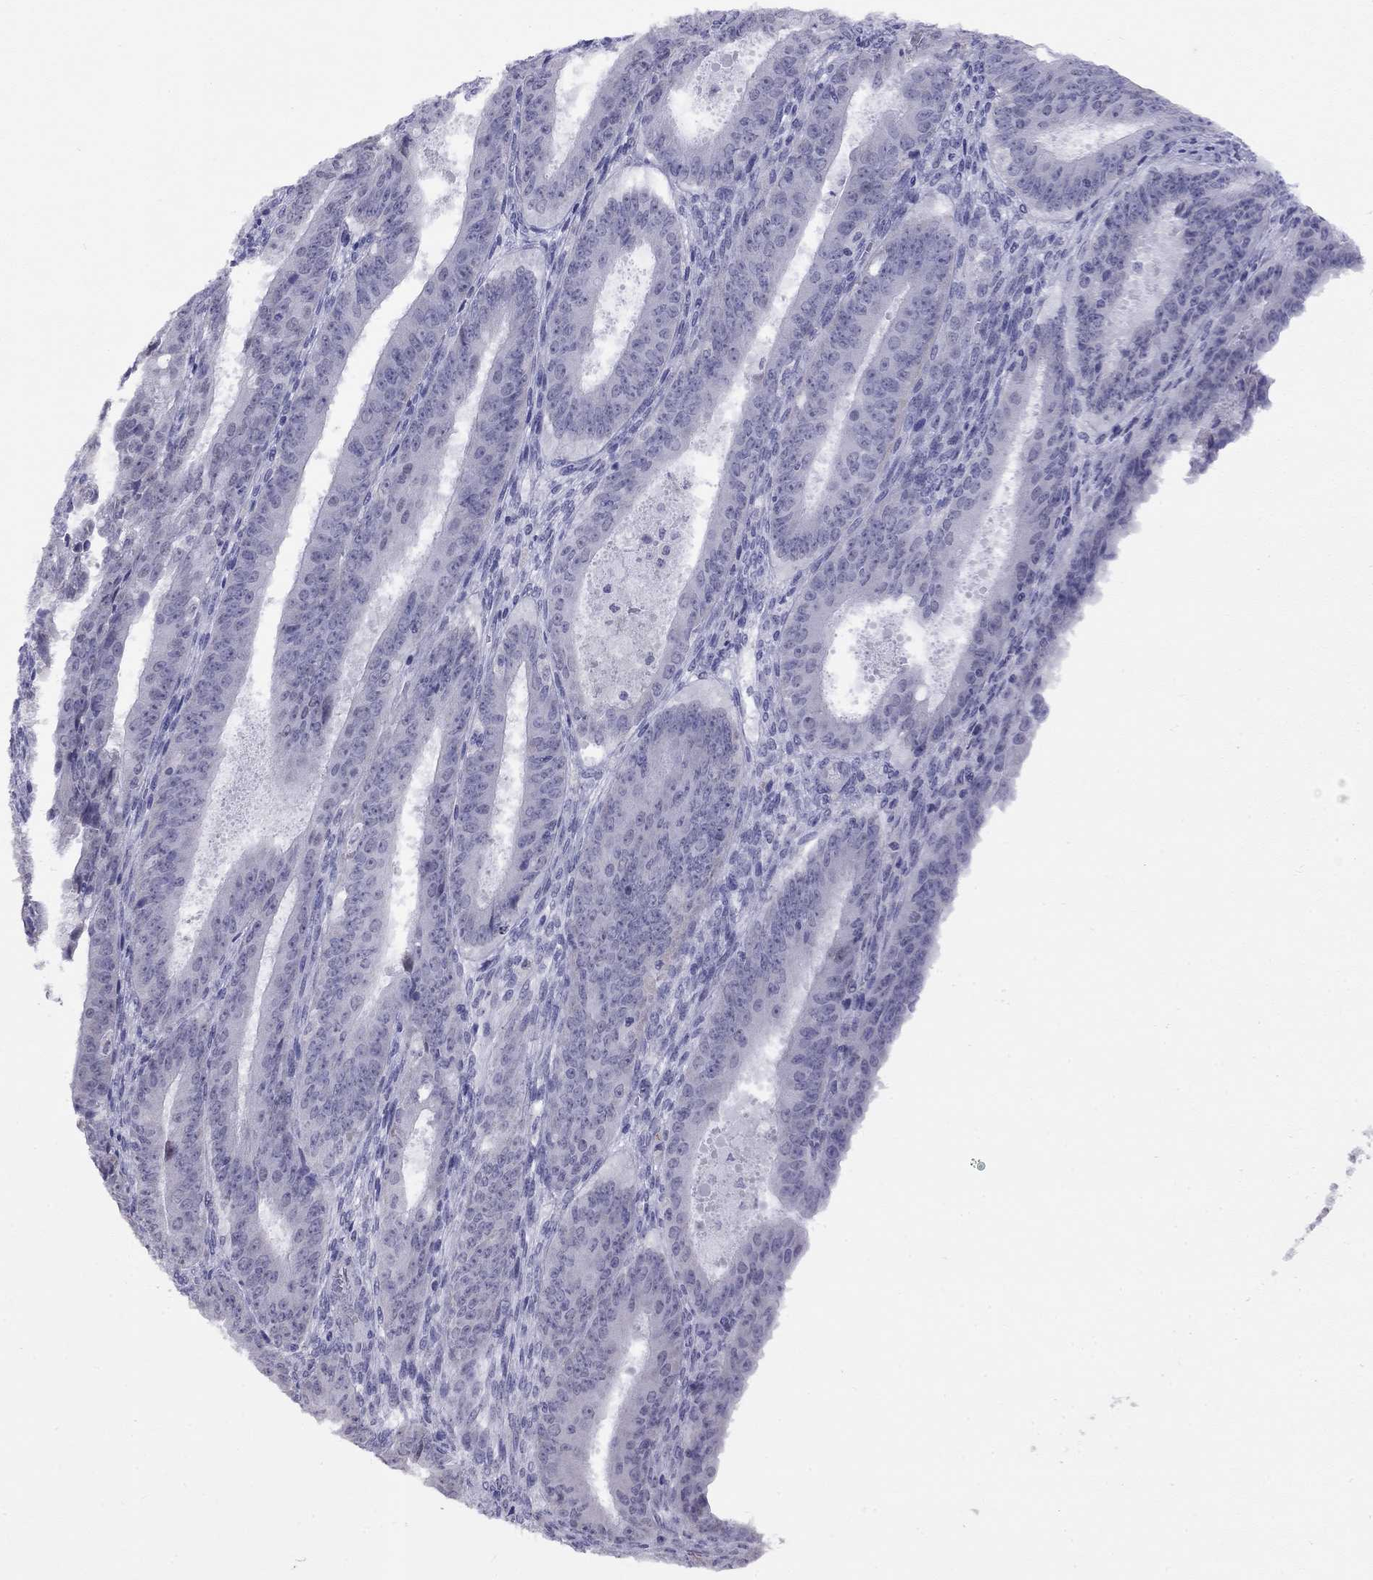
{"staining": {"intensity": "negative", "quantity": "none", "location": "none"}, "tissue": "ovarian cancer", "cell_type": "Tumor cells", "image_type": "cancer", "snomed": [{"axis": "morphology", "description": "Carcinoma, endometroid"}, {"axis": "topography", "description": "Ovary"}], "caption": "Tumor cells are negative for protein expression in human ovarian endometroid carcinoma.", "gene": "HES5", "patient": {"sex": "female", "age": 42}}